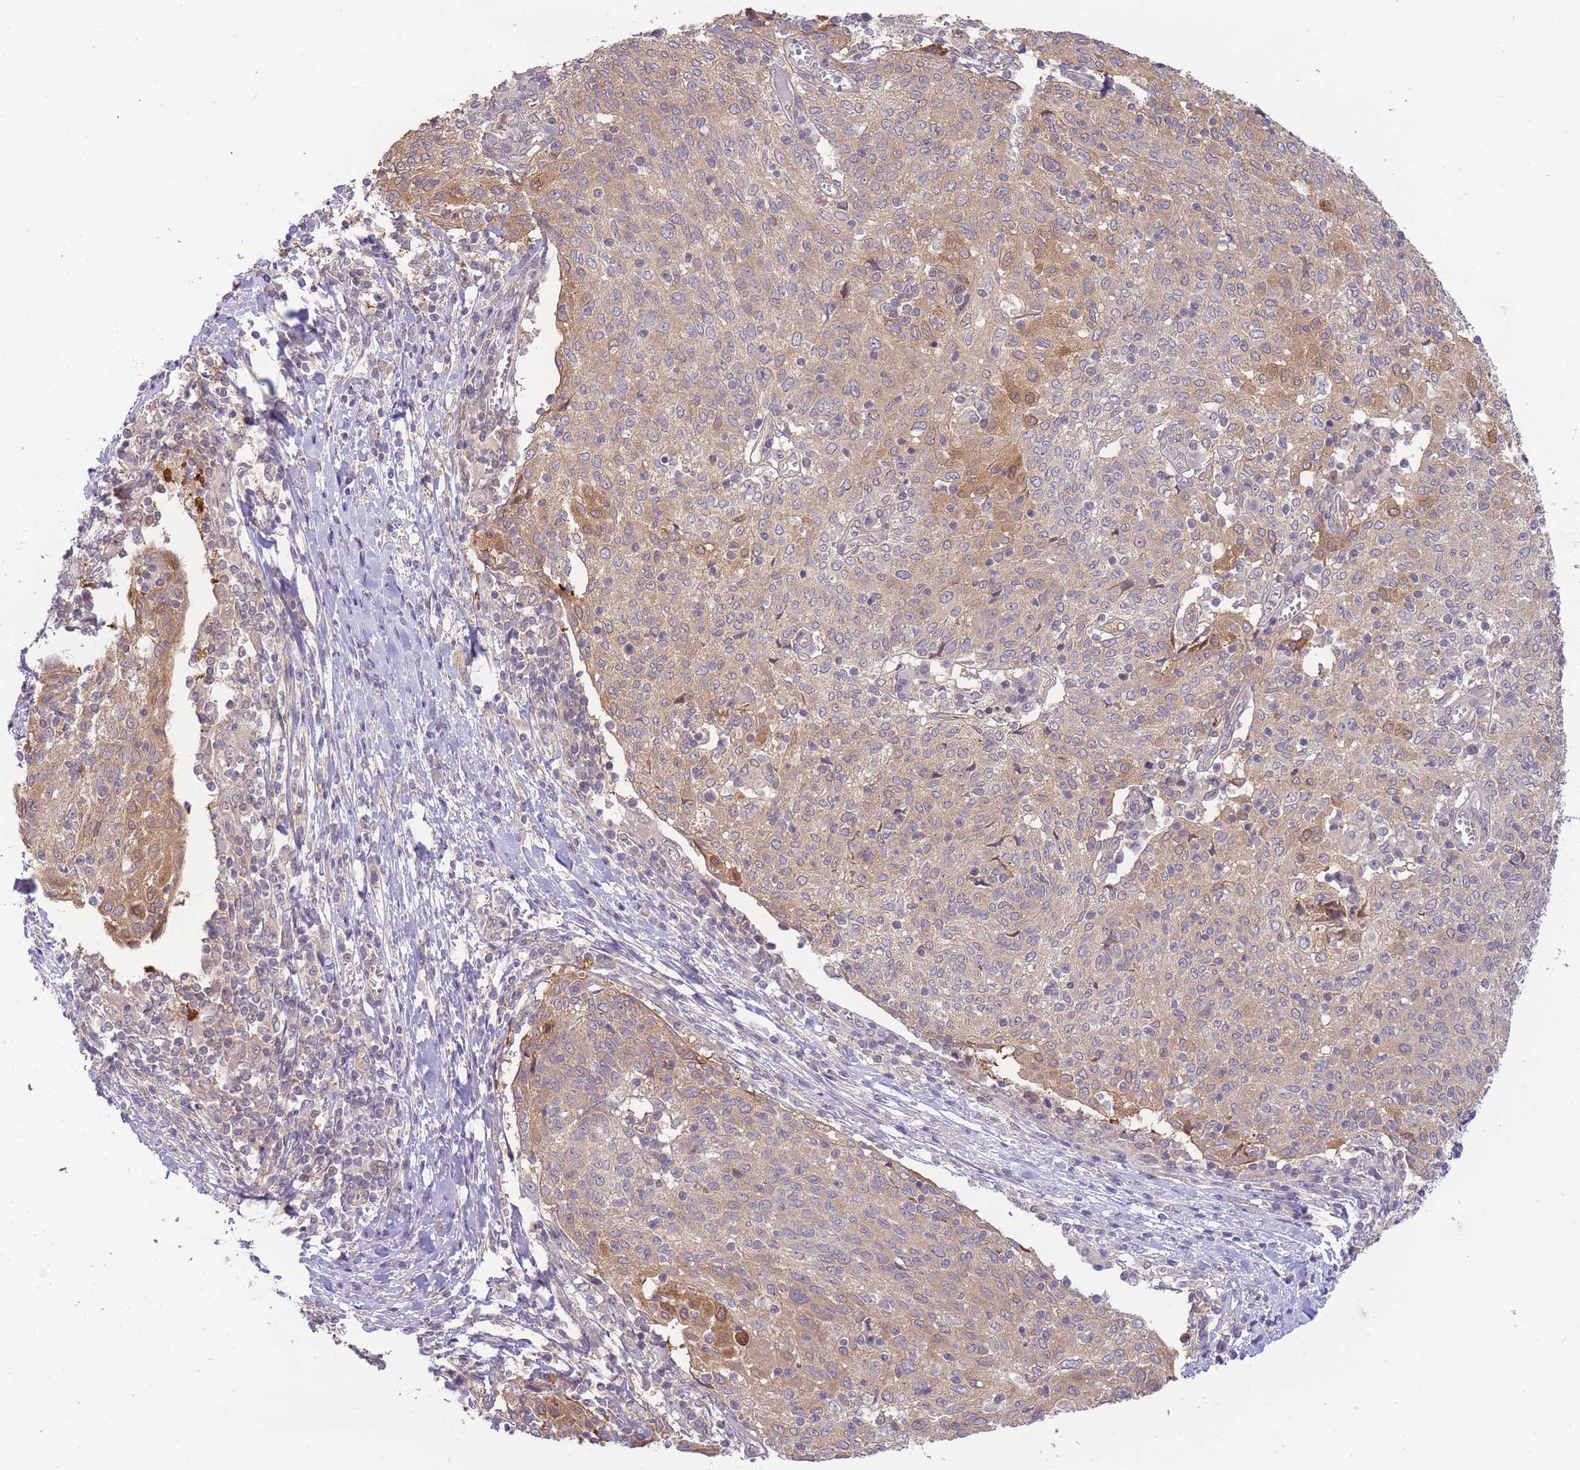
{"staining": {"intensity": "moderate", "quantity": "25%-75%", "location": "cytoplasmic/membranous"}, "tissue": "cervical cancer", "cell_type": "Tumor cells", "image_type": "cancer", "snomed": [{"axis": "morphology", "description": "Squamous cell carcinoma, NOS"}, {"axis": "topography", "description": "Cervix"}], "caption": "Immunohistochemistry (IHC) photomicrograph of cervical squamous cell carcinoma stained for a protein (brown), which reveals medium levels of moderate cytoplasmic/membranous staining in approximately 25%-75% of tumor cells.", "gene": "SMC6", "patient": {"sex": "female", "age": 52}}